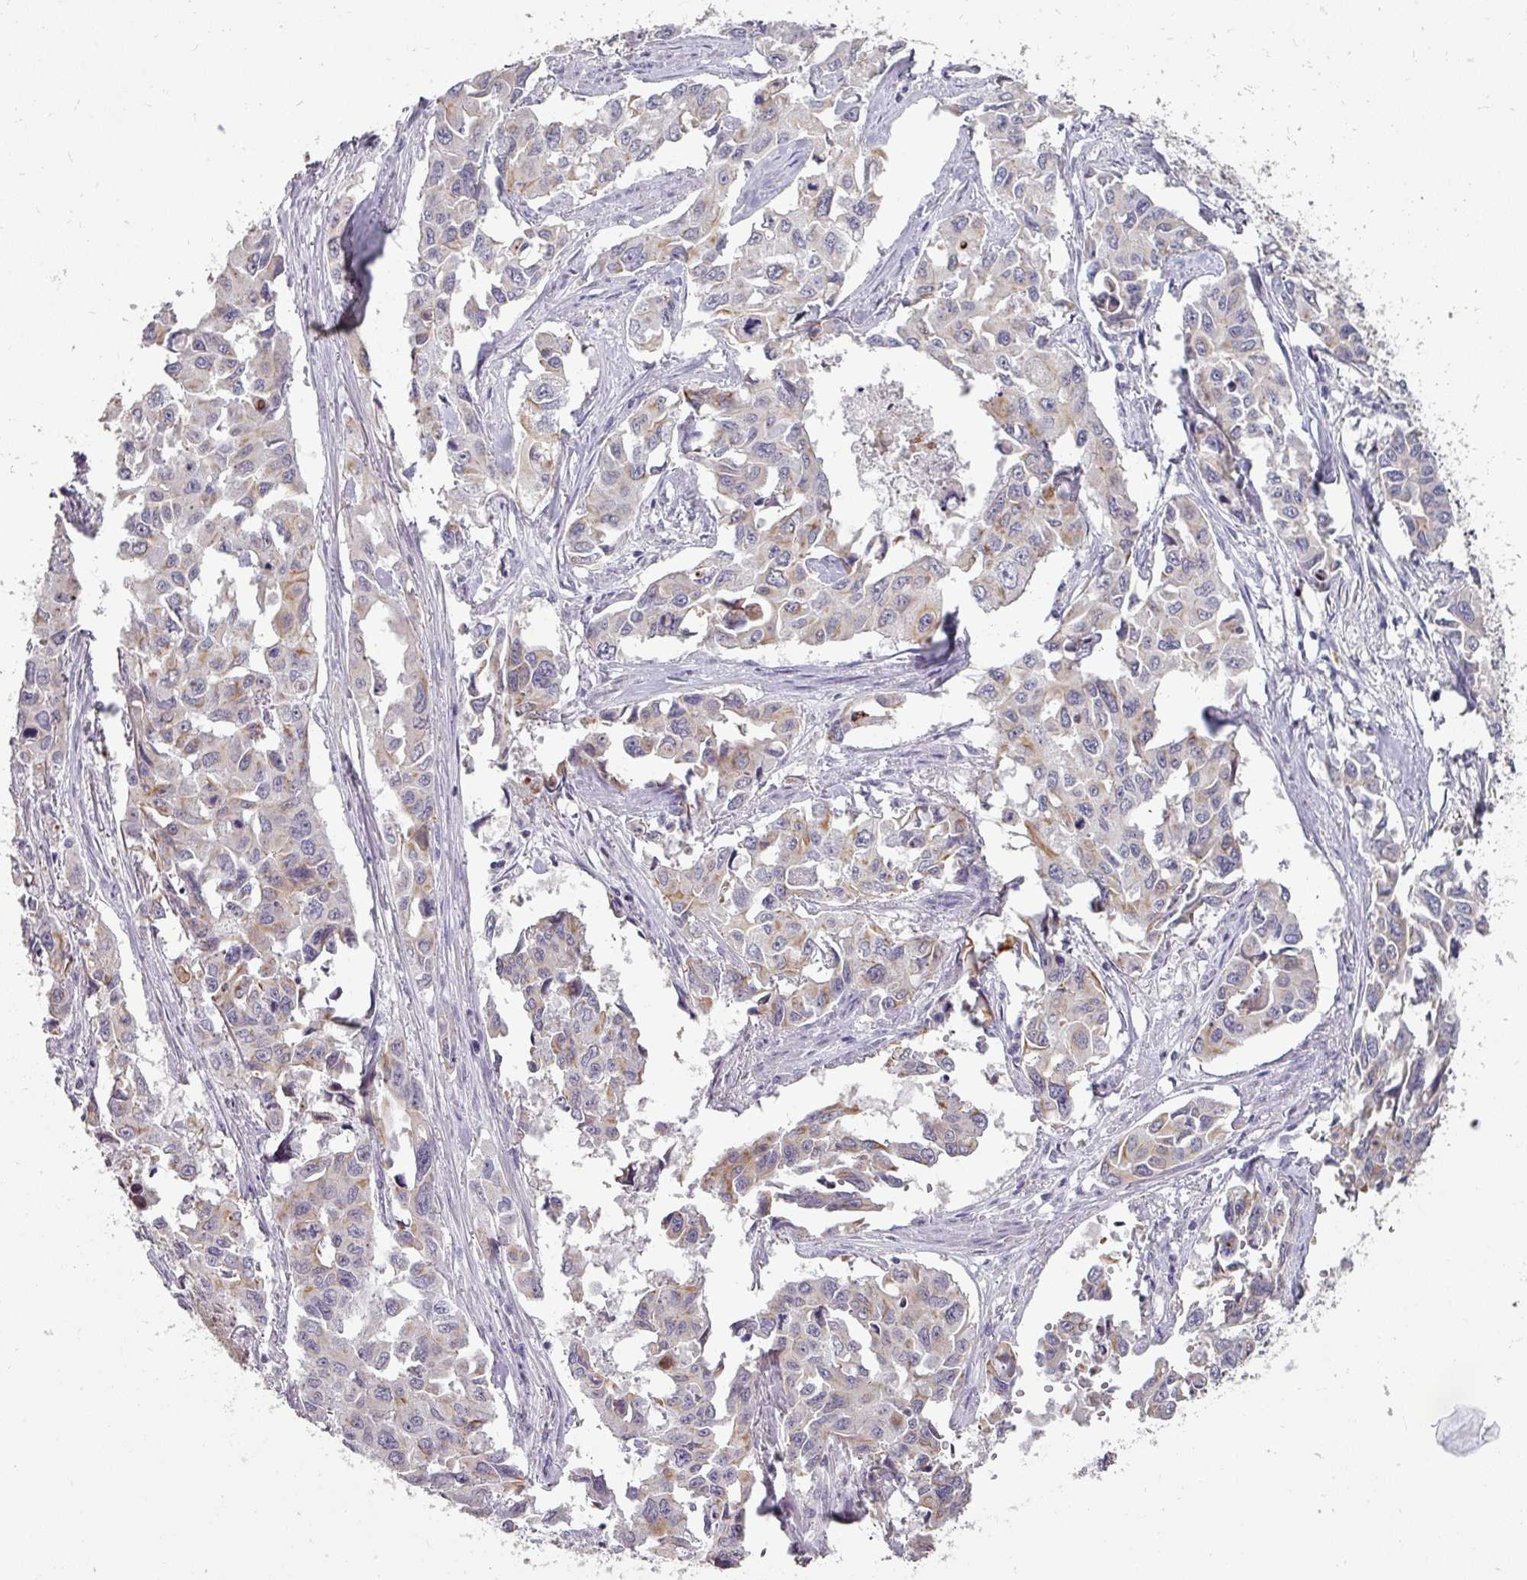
{"staining": {"intensity": "weak", "quantity": "25%-75%", "location": "cytoplasmic/membranous"}, "tissue": "lung cancer", "cell_type": "Tumor cells", "image_type": "cancer", "snomed": [{"axis": "morphology", "description": "Adenocarcinoma, NOS"}, {"axis": "topography", "description": "Lung"}], "caption": "Protein expression analysis of human adenocarcinoma (lung) reveals weak cytoplasmic/membranous positivity in about 25%-75% of tumor cells.", "gene": "GTF2H3", "patient": {"sex": "male", "age": 64}}